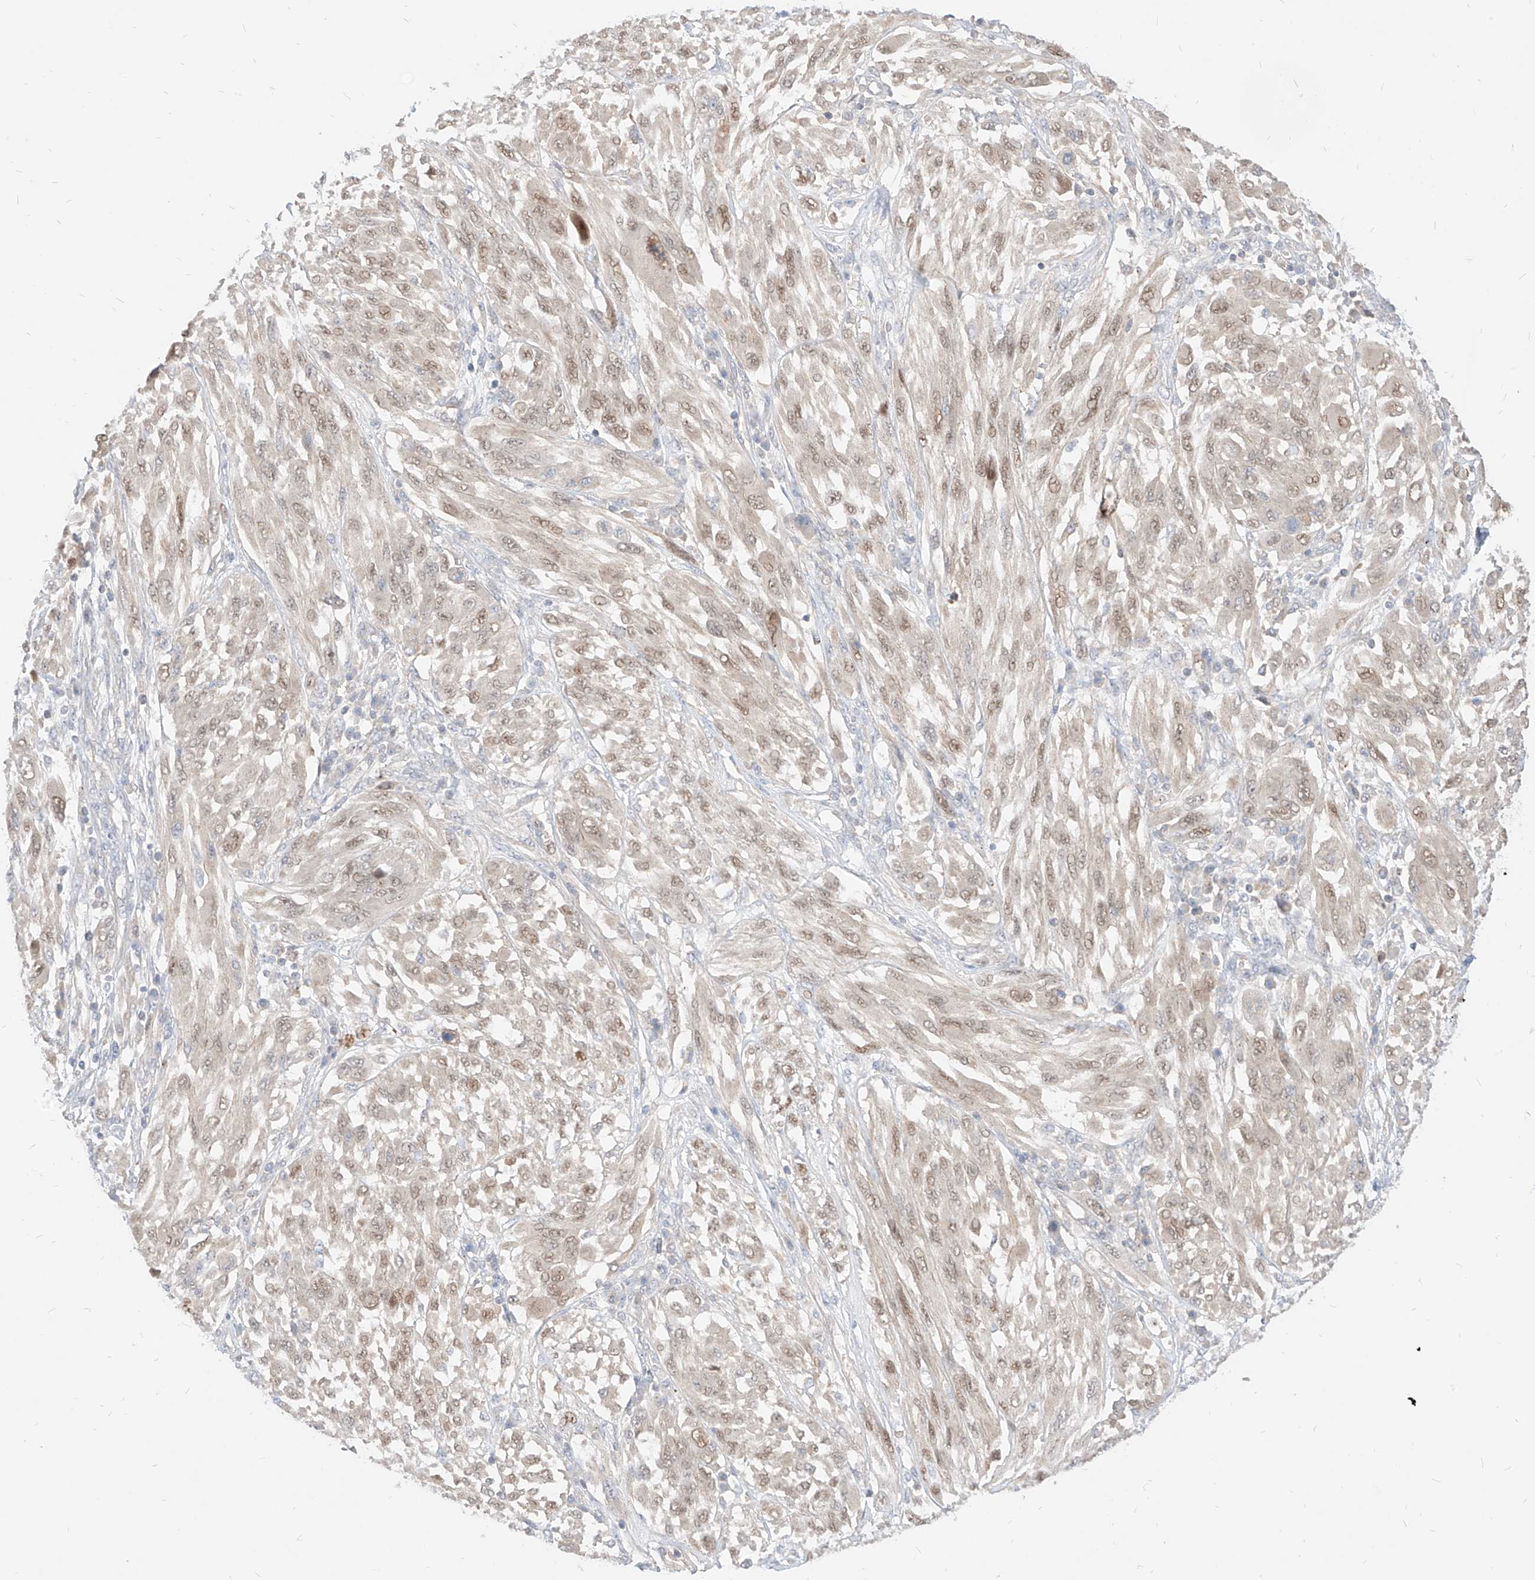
{"staining": {"intensity": "weak", "quantity": ">75%", "location": "nuclear"}, "tissue": "melanoma", "cell_type": "Tumor cells", "image_type": "cancer", "snomed": [{"axis": "morphology", "description": "Malignant melanoma, NOS"}, {"axis": "topography", "description": "Skin"}], "caption": "DAB (3,3'-diaminobenzidine) immunohistochemical staining of melanoma shows weak nuclear protein expression in approximately >75% of tumor cells. (IHC, brightfield microscopy, high magnification).", "gene": "TSNAX", "patient": {"sex": "female", "age": 91}}